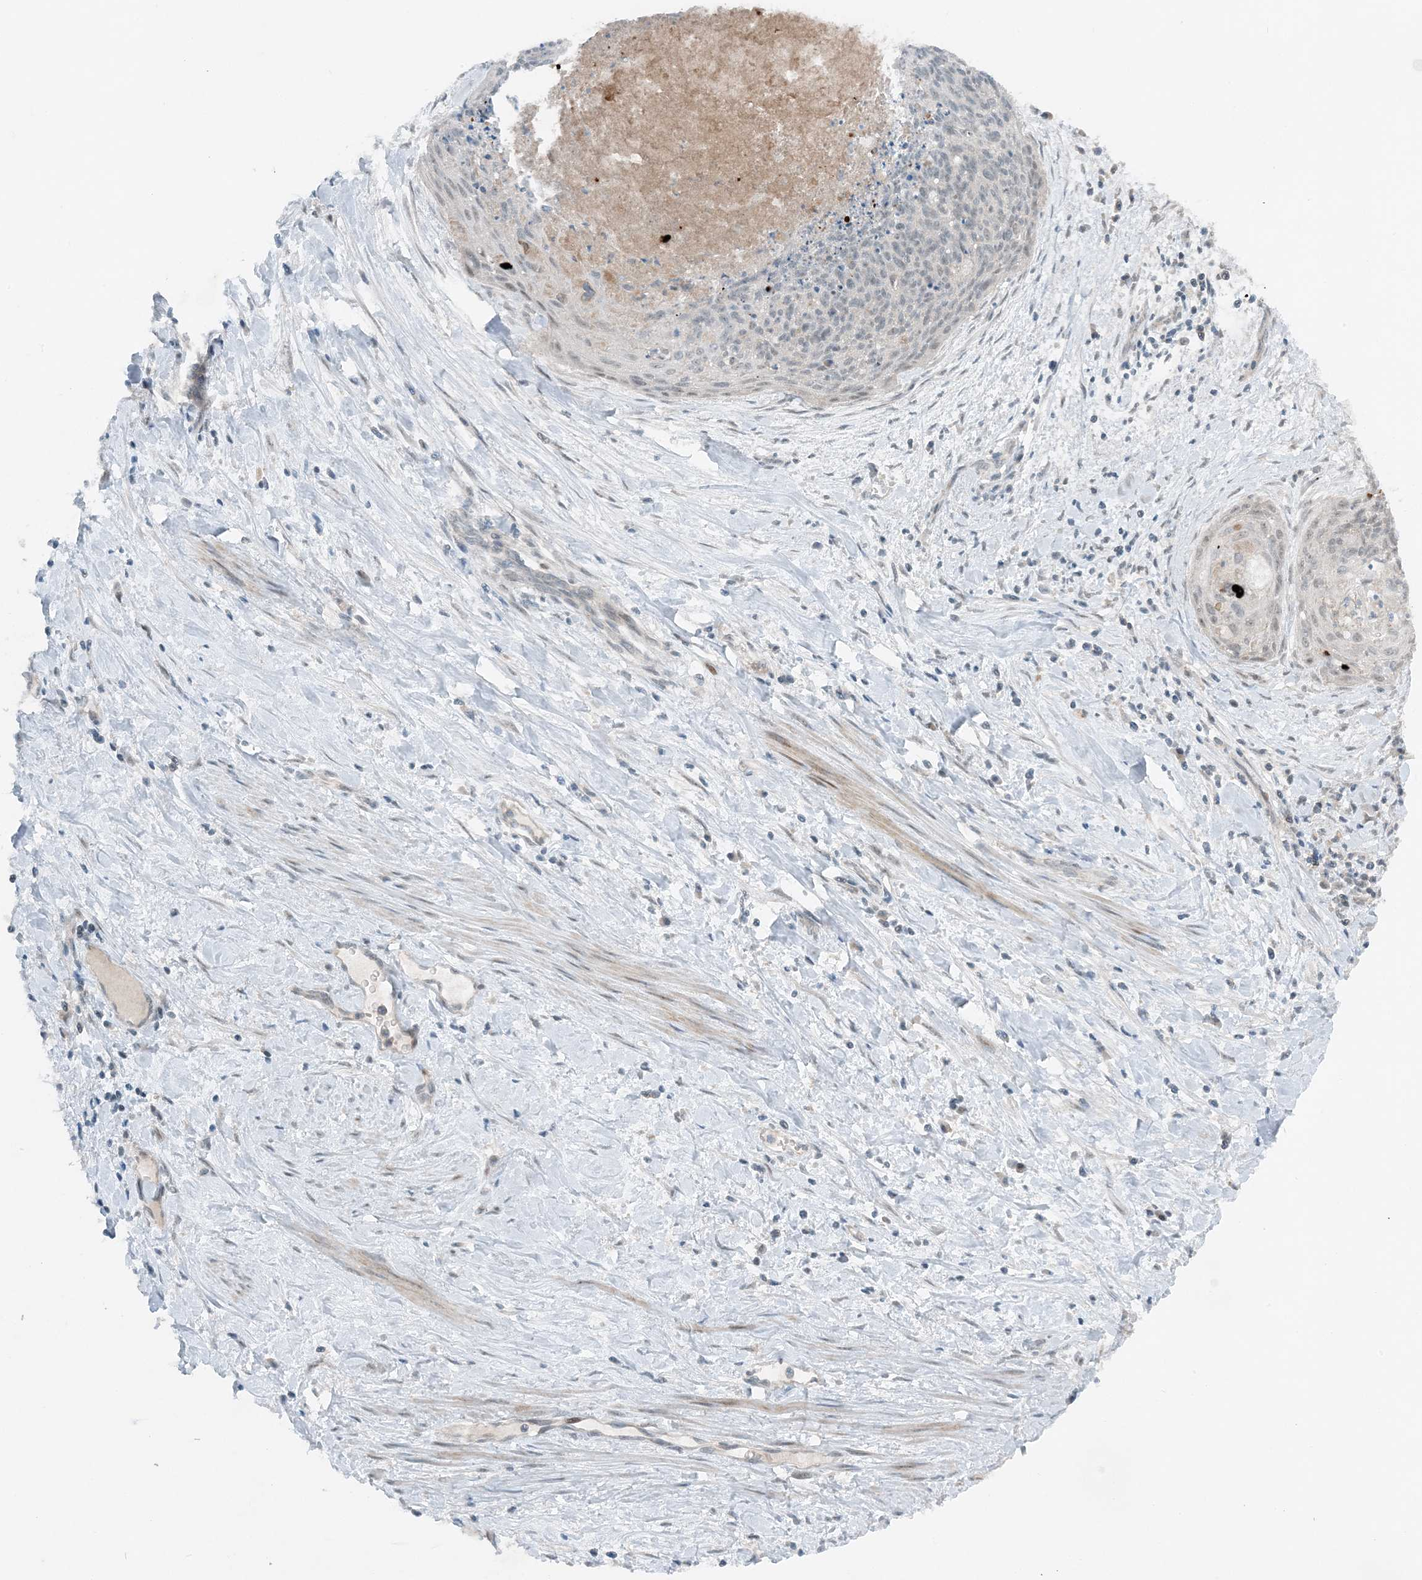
{"staining": {"intensity": "negative", "quantity": "none", "location": "none"}, "tissue": "cervical cancer", "cell_type": "Tumor cells", "image_type": "cancer", "snomed": [{"axis": "morphology", "description": "Squamous cell carcinoma, NOS"}, {"axis": "topography", "description": "Cervix"}], "caption": "DAB (3,3'-diaminobenzidine) immunohistochemical staining of squamous cell carcinoma (cervical) shows no significant positivity in tumor cells.", "gene": "MITD1", "patient": {"sex": "female", "age": 55}}